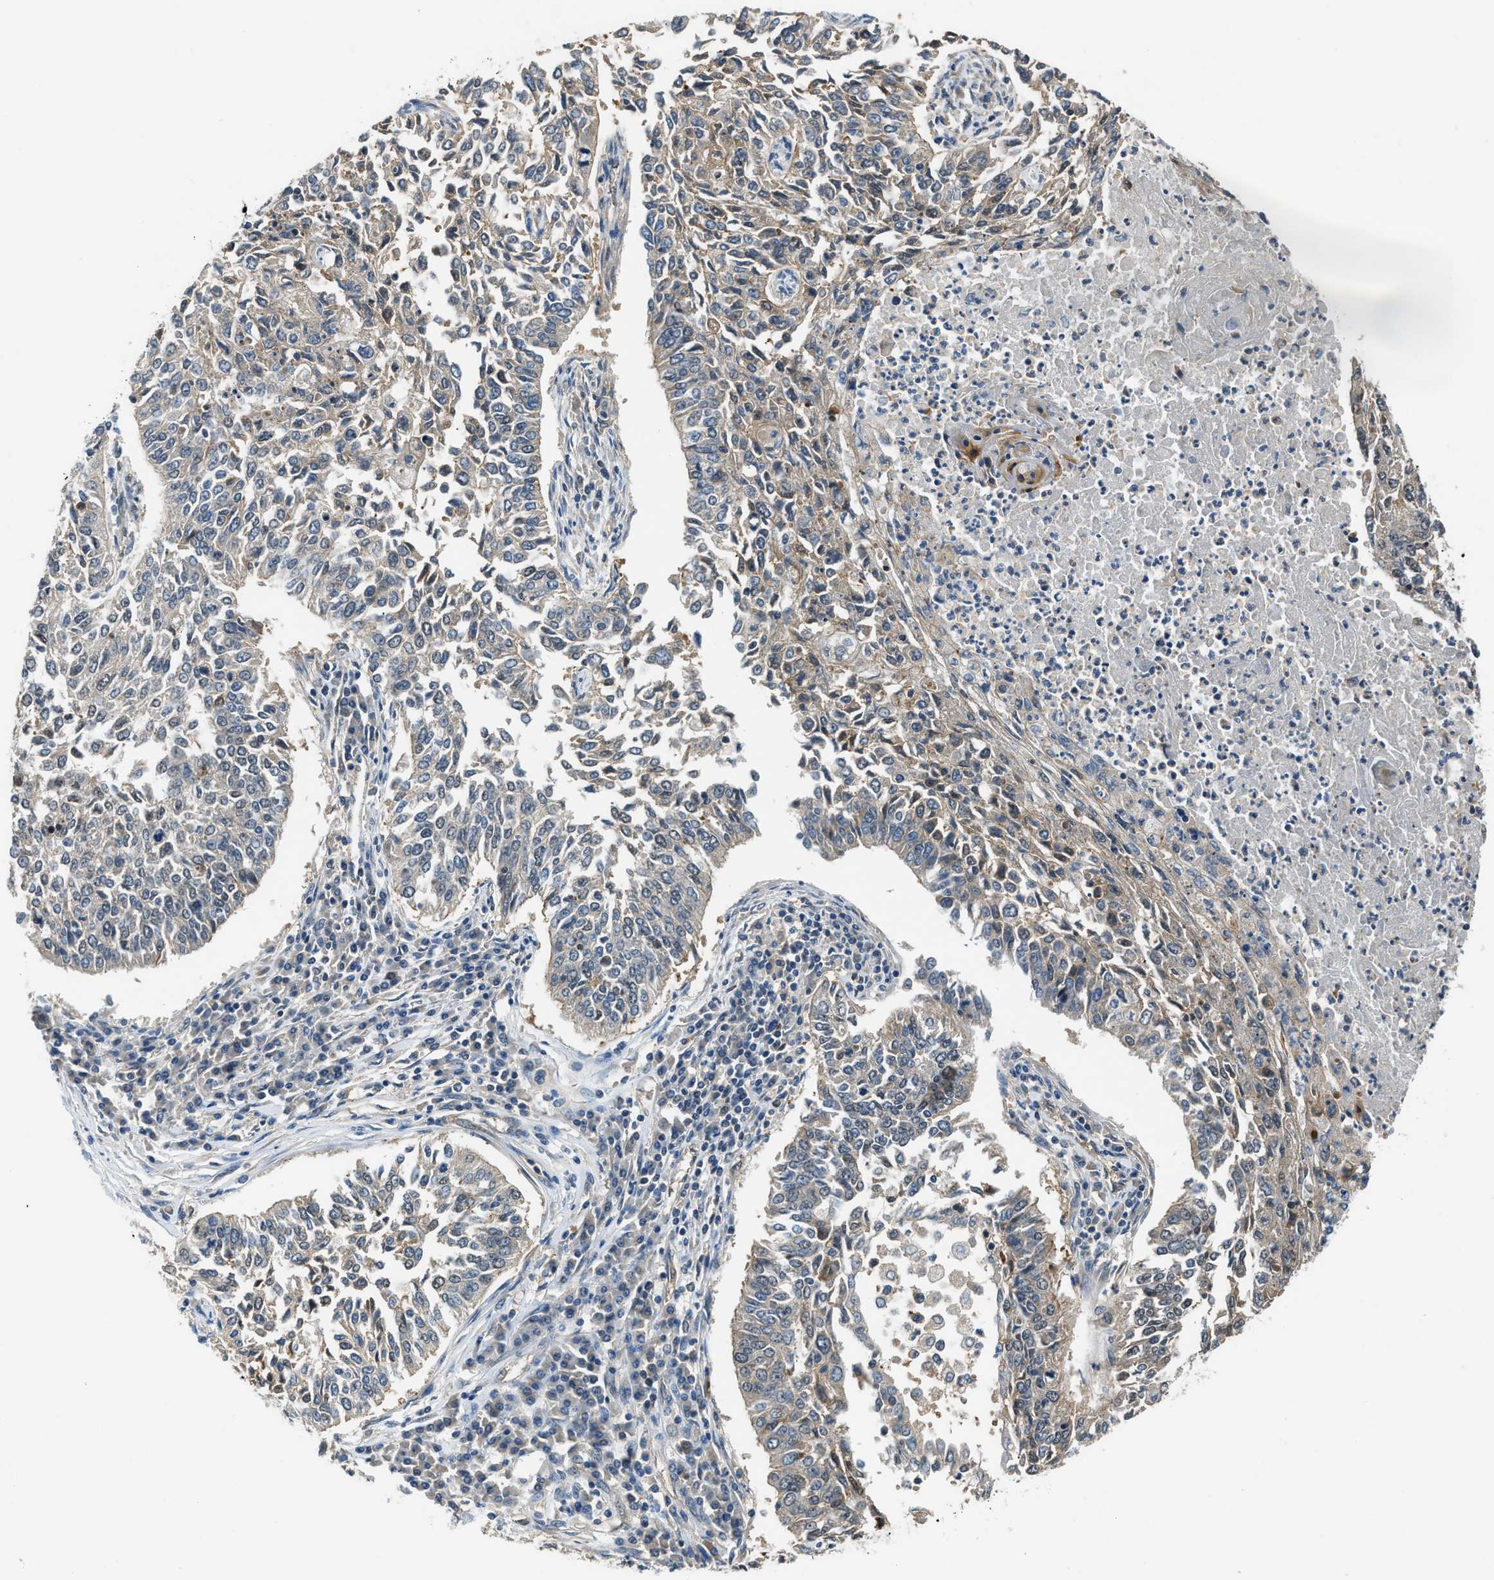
{"staining": {"intensity": "weak", "quantity": "25%-75%", "location": "cytoplasmic/membranous"}, "tissue": "lung cancer", "cell_type": "Tumor cells", "image_type": "cancer", "snomed": [{"axis": "morphology", "description": "Normal tissue, NOS"}, {"axis": "morphology", "description": "Squamous cell carcinoma, NOS"}, {"axis": "topography", "description": "Cartilage tissue"}, {"axis": "topography", "description": "Bronchus"}, {"axis": "topography", "description": "Lung"}], "caption": "Protein staining exhibits weak cytoplasmic/membranous expression in about 25%-75% of tumor cells in lung squamous cell carcinoma. (DAB IHC, brown staining for protein, blue staining for nuclei).", "gene": "CBLB", "patient": {"sex": "female", "age": 49}}